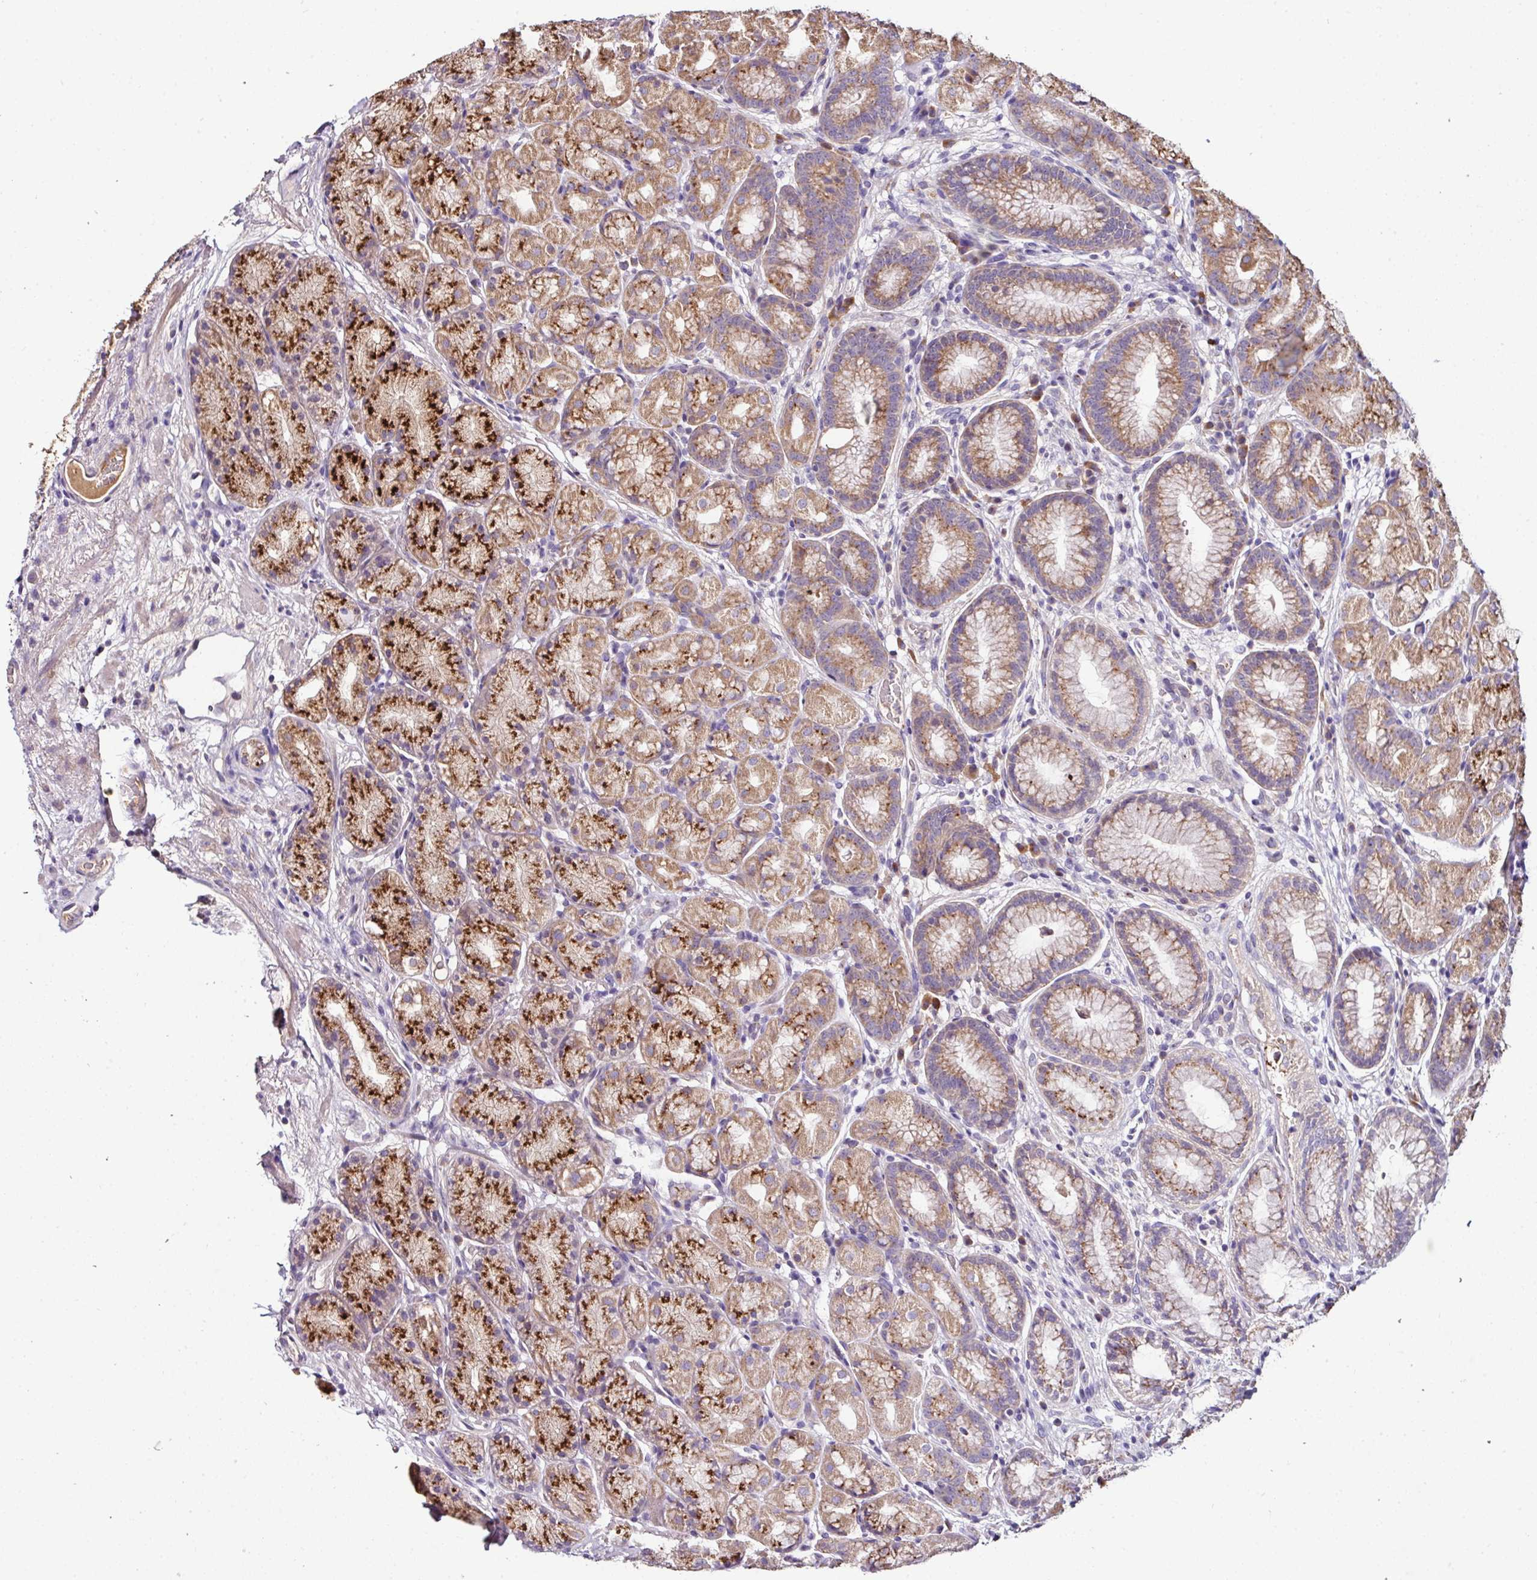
{"staining": {"intensity": "strong", "quantity": ">75%", "location": "cytoplasmic/membranous"}, "tissue": "stomach", "cell_type": "Glandular cells", "image_type": "normal", "snomed": [{"axis": "morphology", "description": "Normal tissue, NOS"}, {"axis": "topography", "description": "Stomach"}], "caption": "Glandular cells reveal high levels of strong cytoplasmic/membranous positivity in approximately >75% of cells in benign stomach.", "gene": "CPD", "patient": {"sex": "male", "age": 63}}